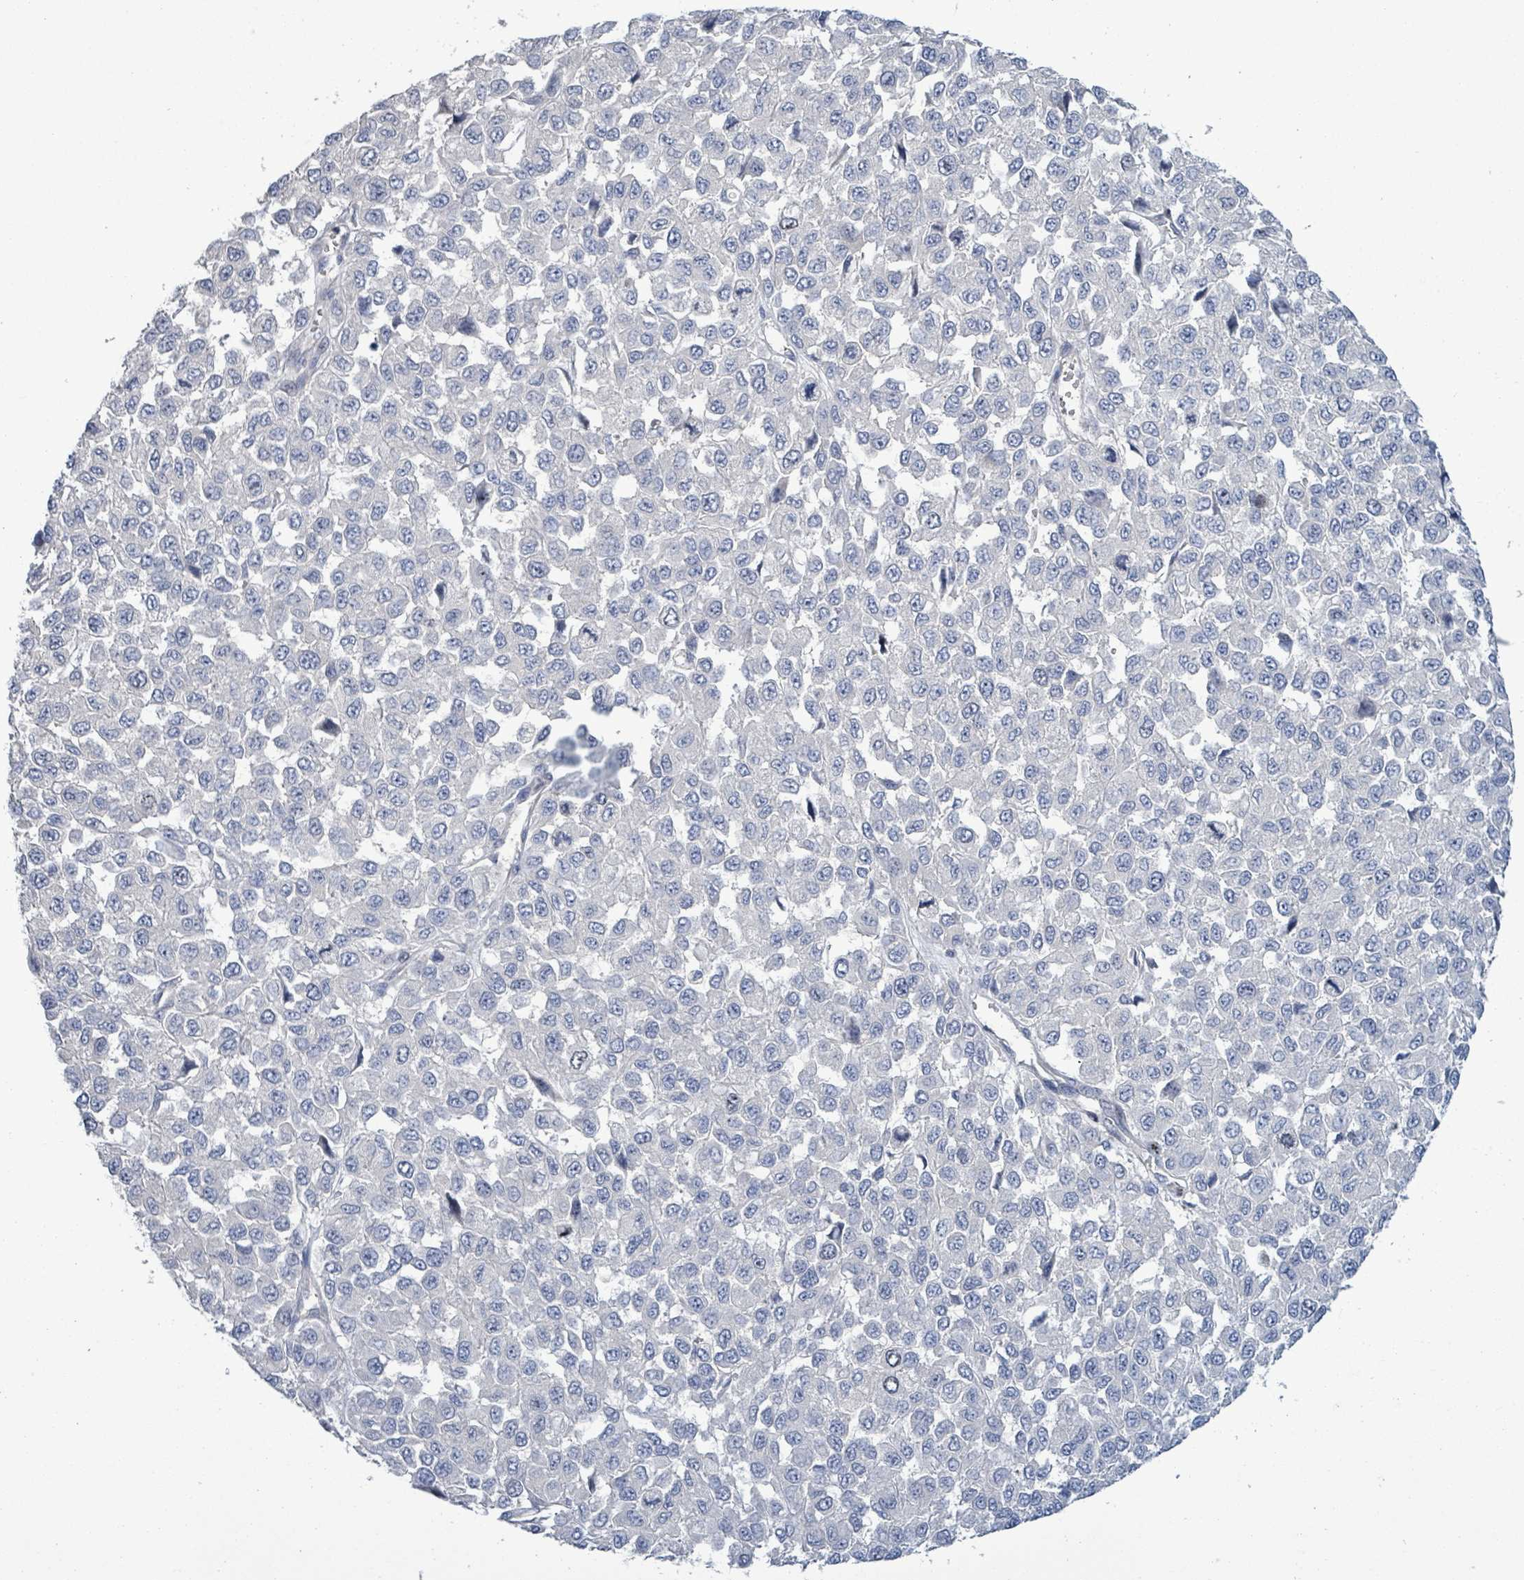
{"staining": {"intensity": "negative", "quantity": "none", "location": "none"}, "tissue": "melanoma", "cell_type": "Tumor cells", "image_type": "cancer", "snomed": [{"axis": "morphology", "description": "Malignant melanoma, NOS"}, {"axis": "topography", "description": "Skin"}], "caption": "DAB immunohistochemical staining of human melanoma displays no significant positivity in tumor cells. (DAB immunohistochemistry with hematoxylin counter stain).", "gene": "KRAS", "patient": {"sex": "male", "age": 62}}